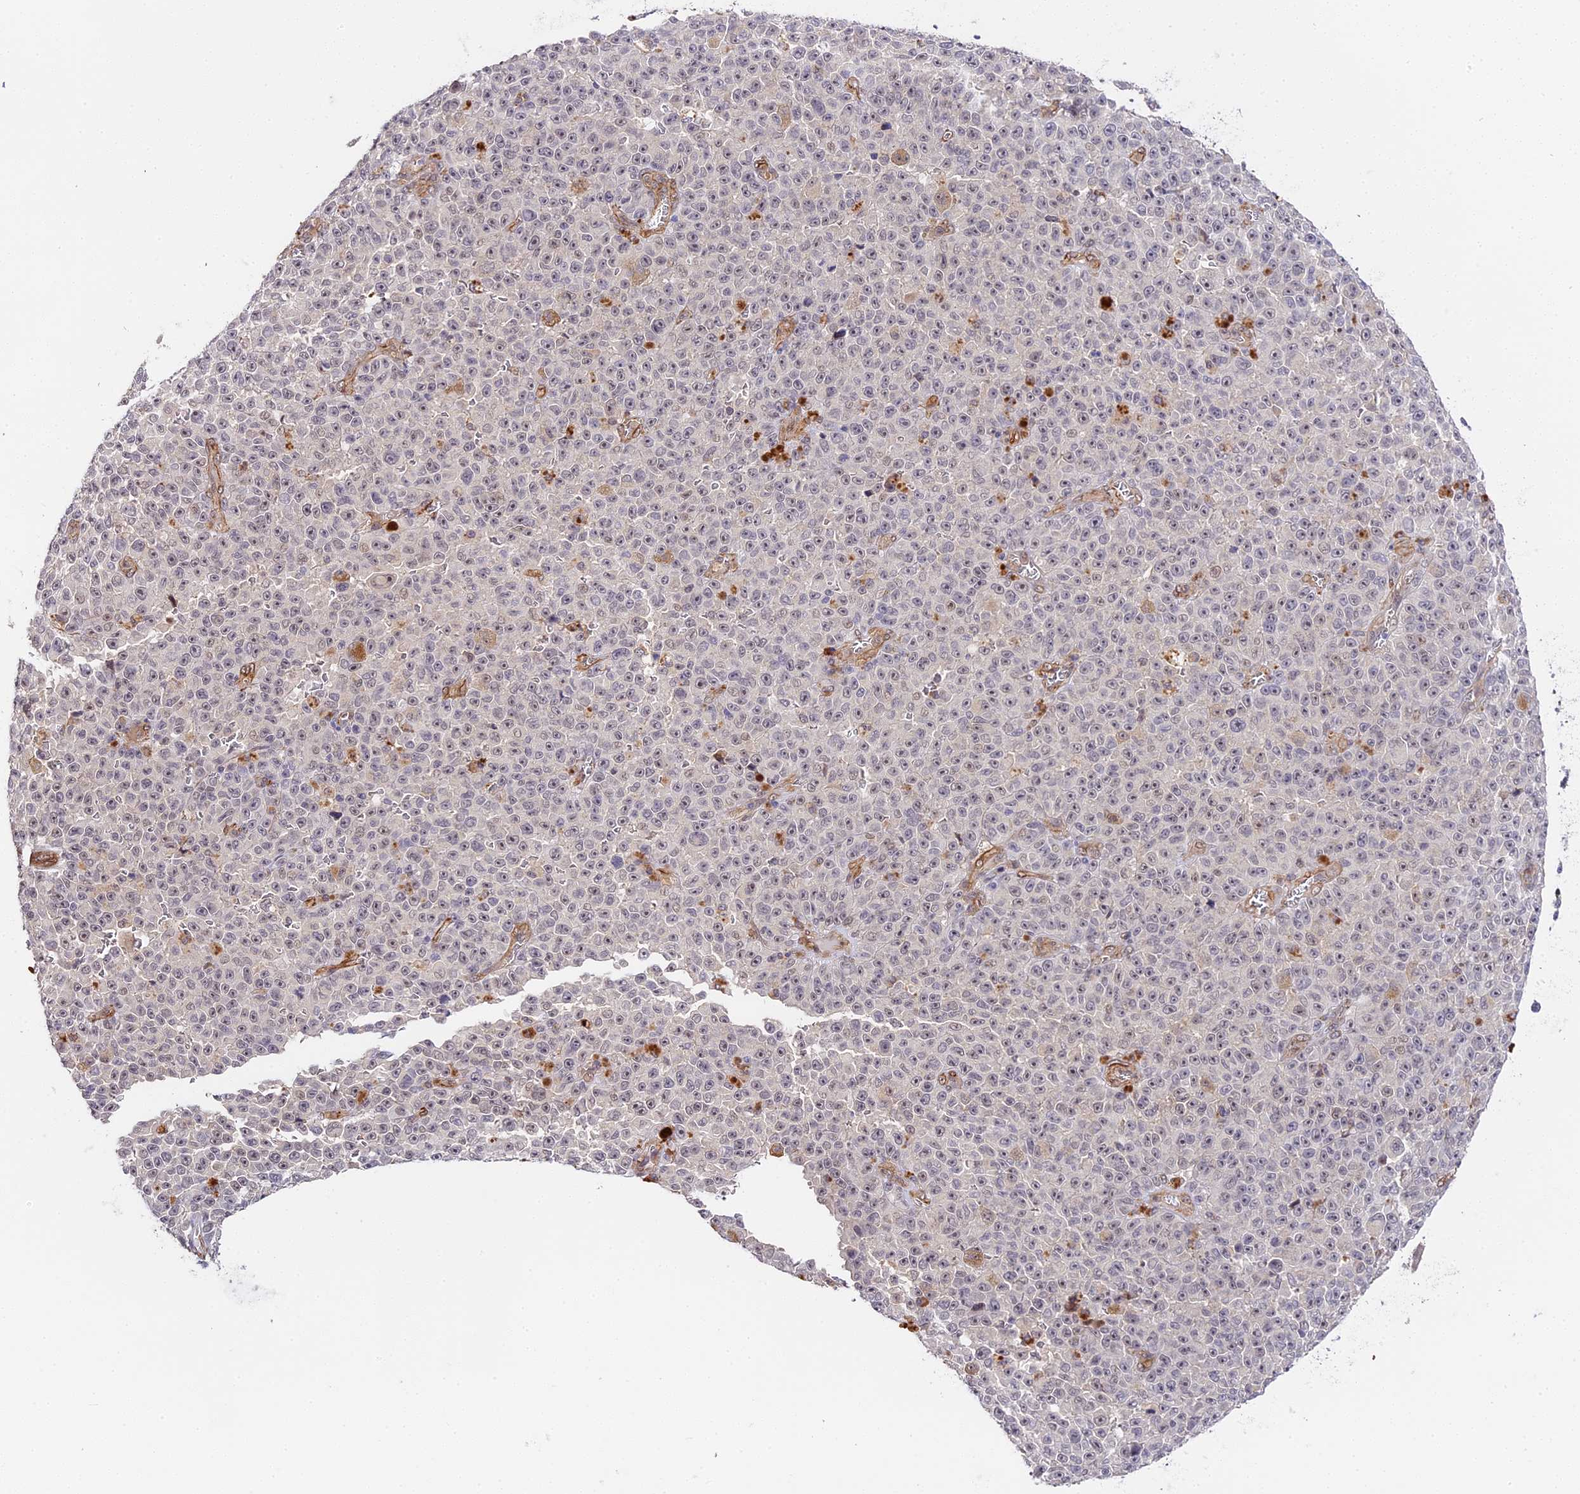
{"staining": {"intensity": "weak", "quantity": "<25%", "location": "nuclear"}, "tissue": "melanoma", "cell_type": "Tumor cells", "image_type": "cancer", "snomed": [{"axis": "morphology", "description": "Malignant melanoma, NOS"}, {"axis": "topography", "description": "Skin"}], "caption": "Immunohistochemical staining of malignant melanoma exhibits no significant expression in tumor cells. The staining was performed using DAB to visualize the protein expression in brown, while the nuclei were stained in blue with hematoxylin (Magnification: 20x).", "gene": "IMPACT", "patient": {"sex": "female", "age": 82}}